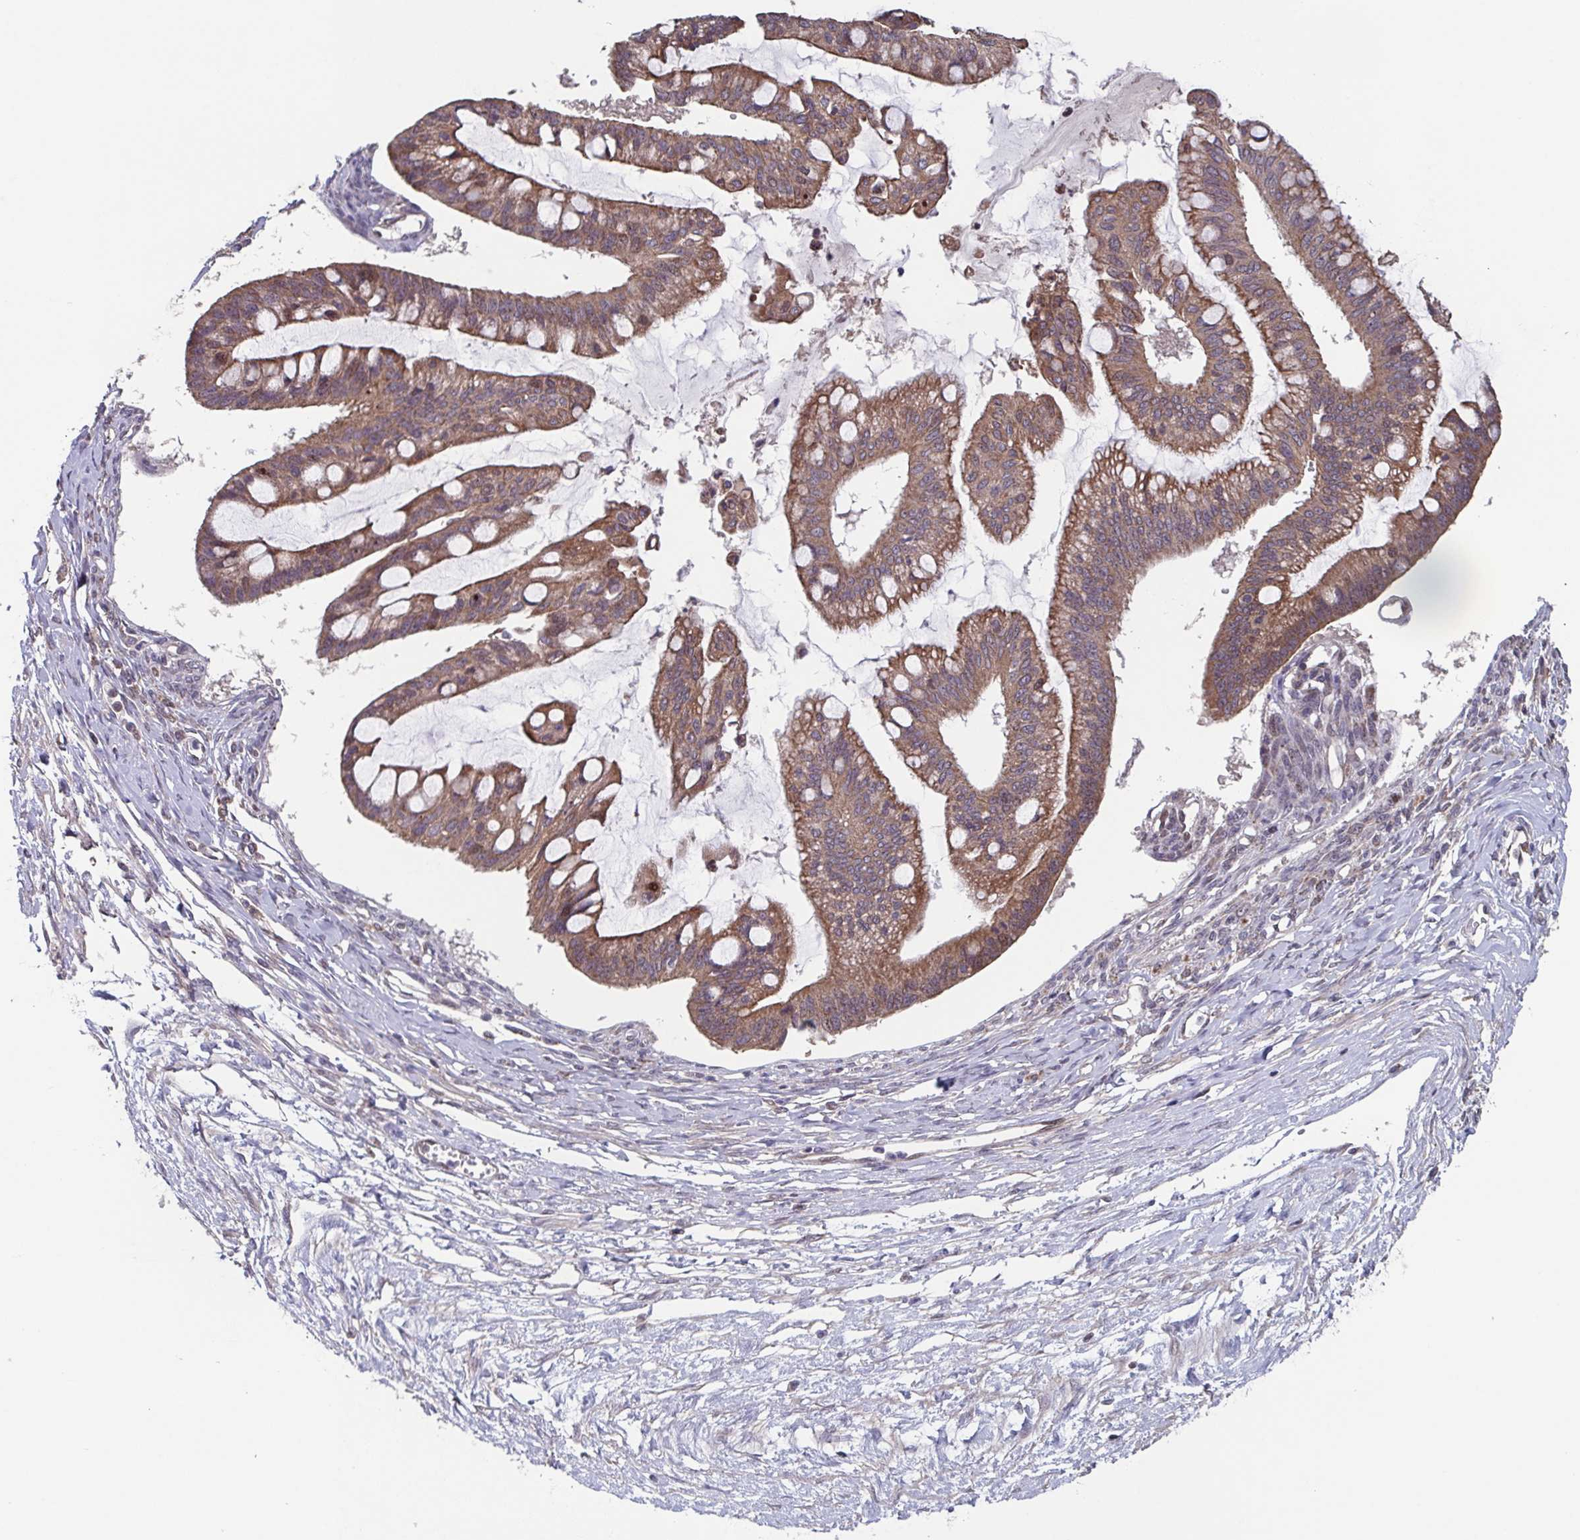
{"staining": {"intensity": "moderate", "quantity": ">75%", "location": "cytoplasmic/membranous"}, "tissue": "ovarian cancer", "cell_type": "Tumor cells", "image_type": "cancer", "snomed": [{"axis": "morphology", "description": "Cystadenocarcinoma, mucinous, NOS"}, {"axis": "topography", "description": "Ovary"}], "caption": "About >75% of tumor cells in ovarian cancer (mucinous cystadenocarcinoma) show moderate cytoplasmic/membranous protein positivity as visualized by brown immunohistochemical staining.", "gene": "TTC19", "patient": {"sex": "female", "age": 73}}